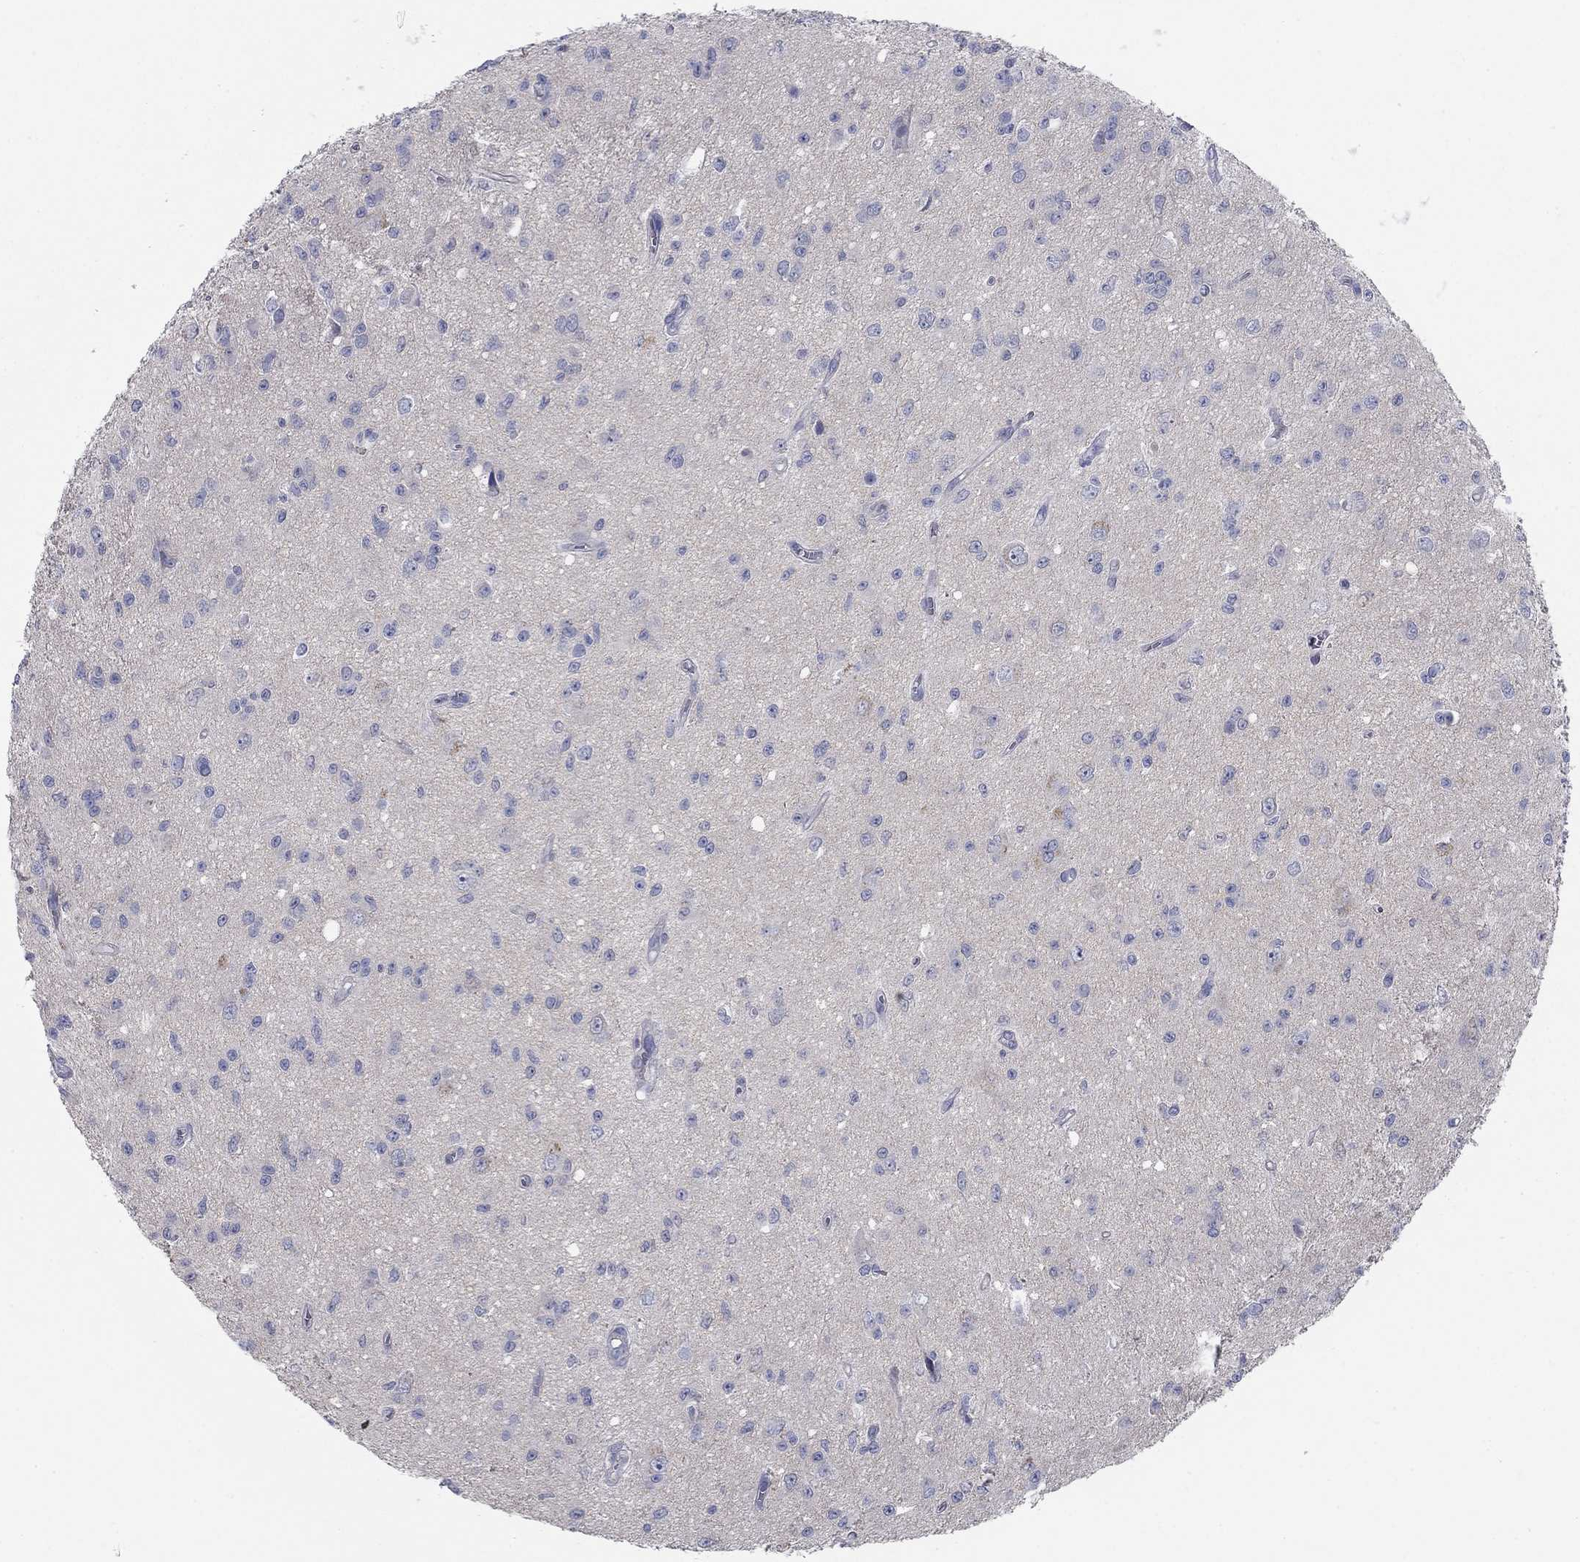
{"staining": {"intensity": "negative", "quantity": "none", "location": "none"}, "tissue": "glioma", "cell_type": "Tumor cells", "image_type": "cancer", "snomed": [{"axis": "morphology", "description": "Glioma, malignant, Low grade"}, {"axis": "topography", "description": "Brain"}], "caption": "This is a photomicrograph of immunohistochemistry (IHC) staining of glioma, which shows no expression in tumor cells.", "gene": "TMEM249", "patient": {"sex": "female", "age": 45}}